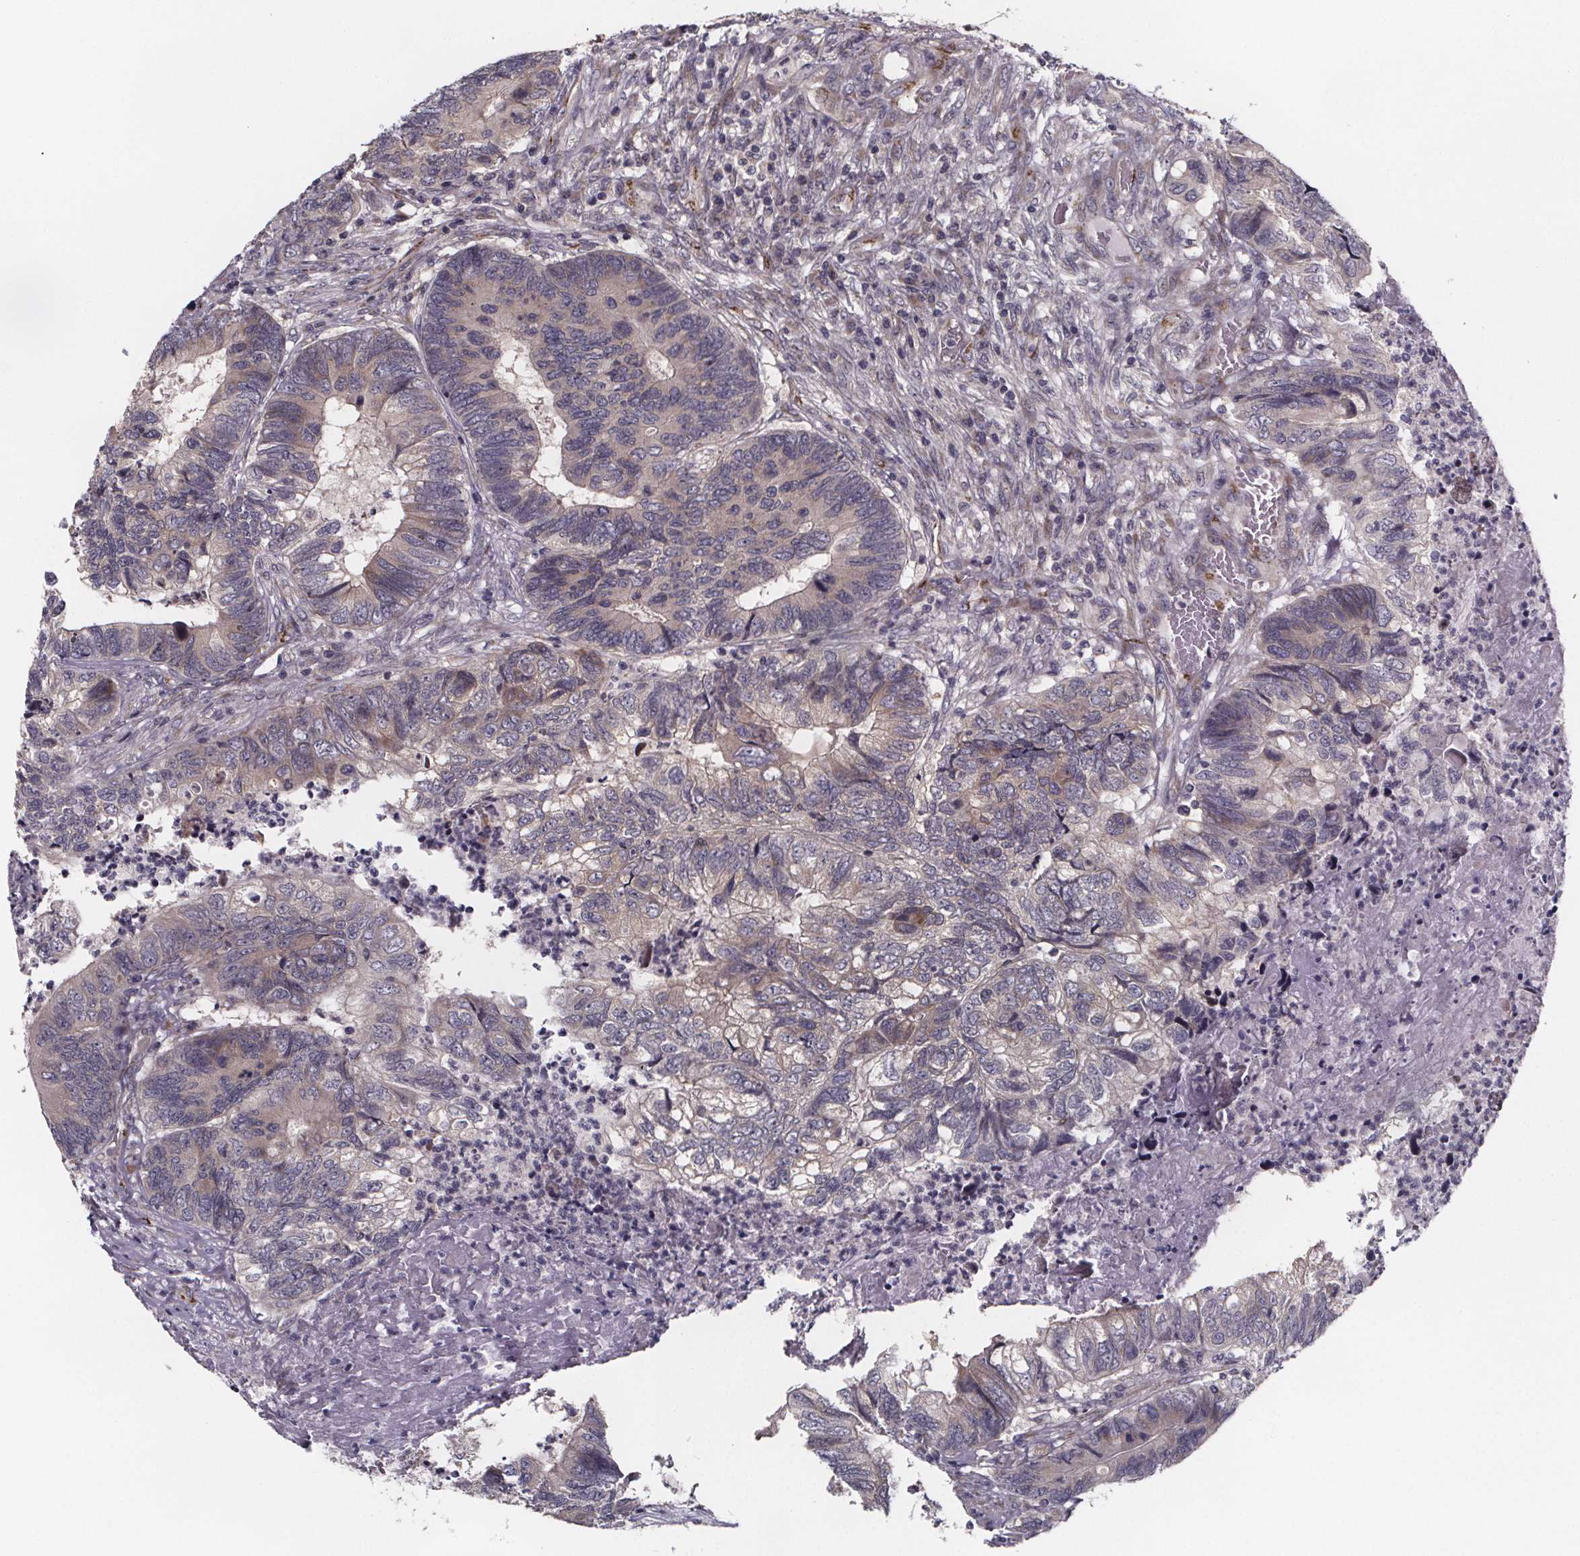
{"staining": {"intensity": "weak", "quantity": "<25%", "location": "cytoplasmic/membranous"}, "tissue": "colorectal cancer", "cell_type": "Tumor cells", "image_type": "cancer", "snomed": [{"axis": "morphology", "description": "Adenocarcinoma, NOS"}, {"axis": "topography", "description": "Colon"}], "caption": "An immunohistochemistry (IHC) photomicrograph of colorectal cancer is shown. There is no staining in tumor cells of colorectal cancer.", "gene": "NDST1", "patient": {"sex": "female", "age": 67}}